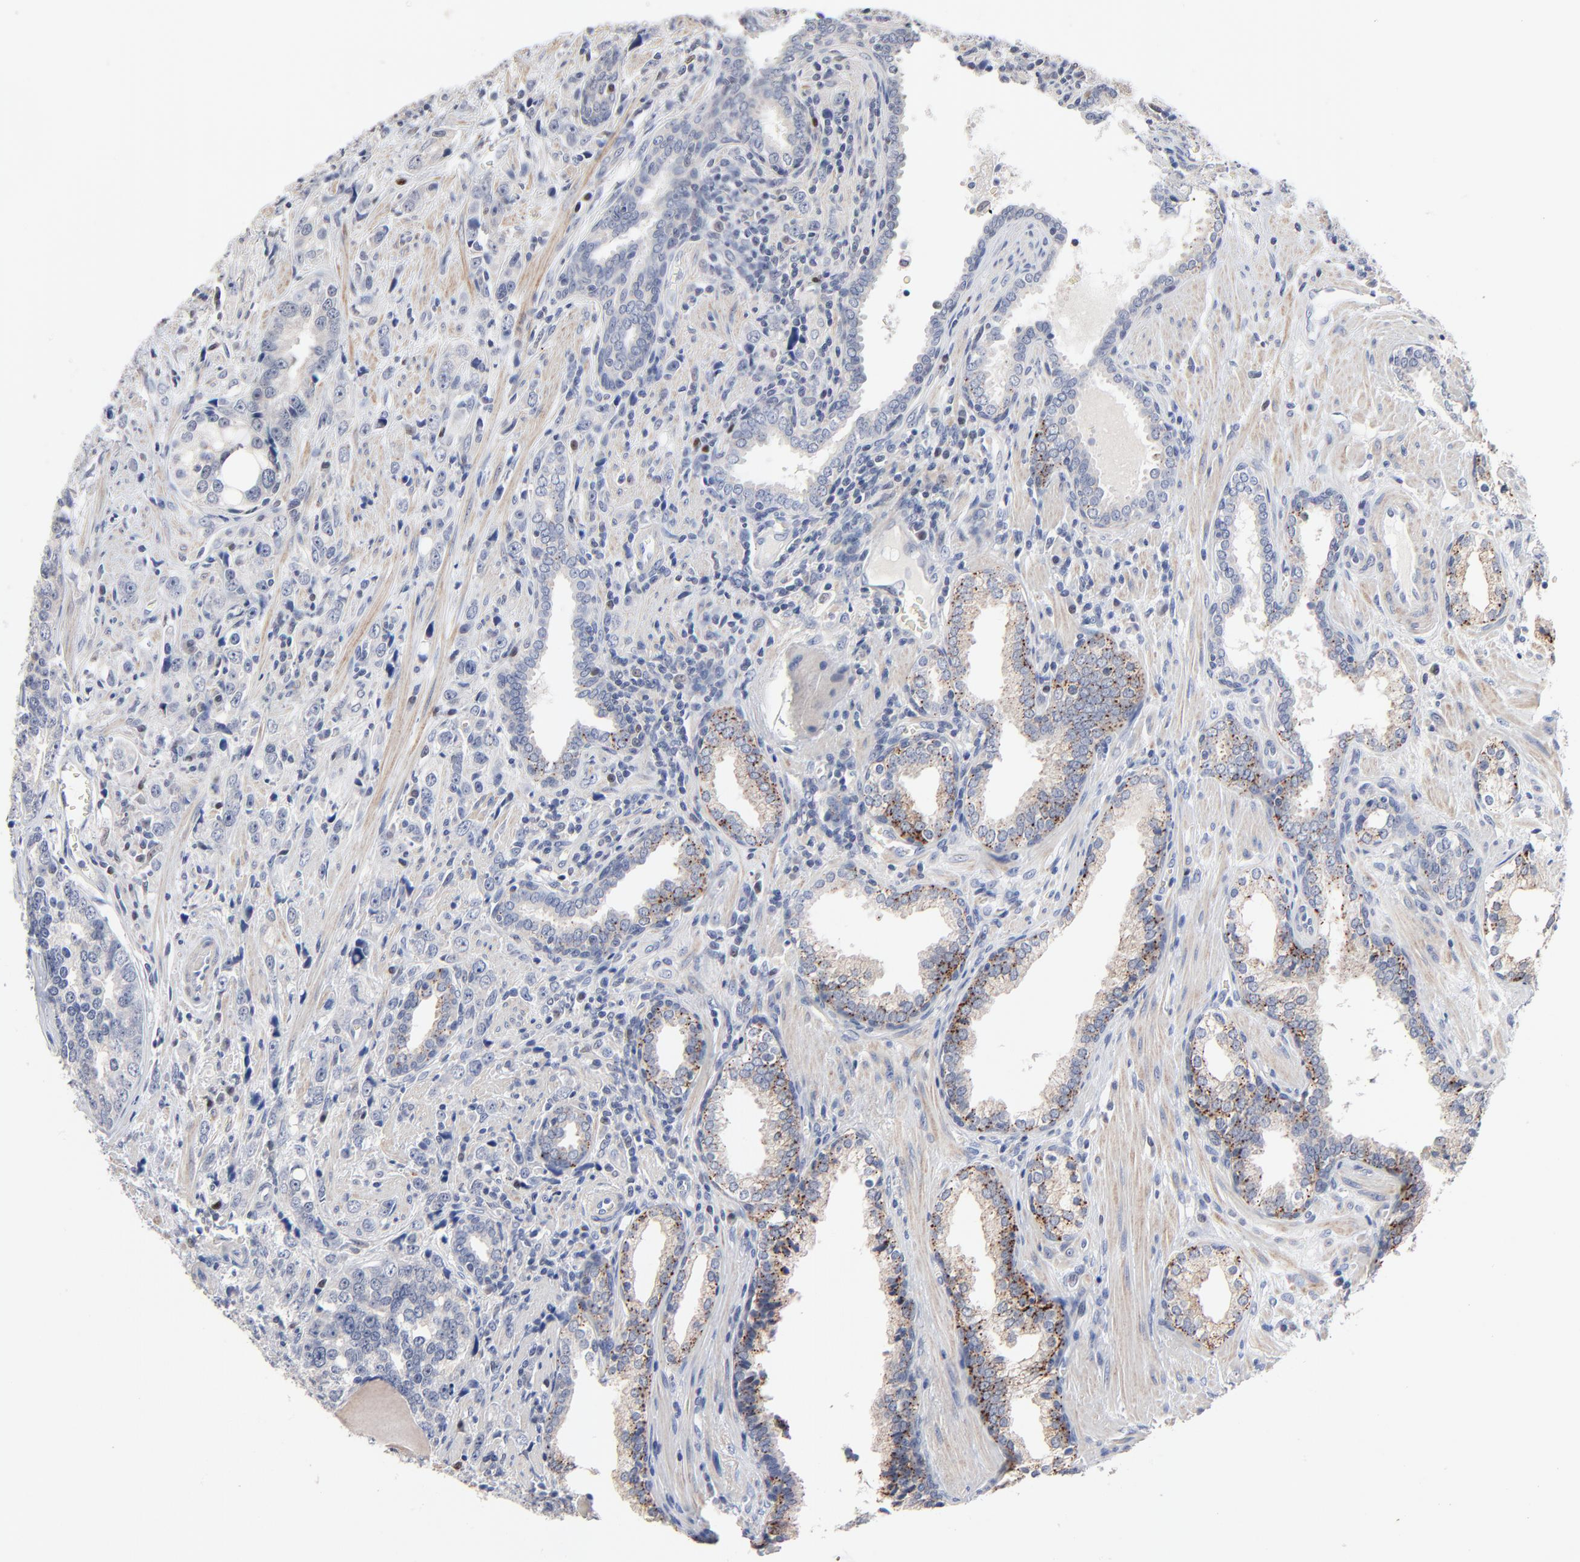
{"staining": {"intensity": "strong", "quantity": "<25%", "location": "cytoplasmic/membranous"}, "tissue": "prostate cancer", "cell_type": "Tumor cells", "image_type": "cancer", "snomed": [{"axis": "morphology", "description": "Adenocarcinoma, High grade"}, {"axis": "topography", "description": "Prostate"}], "caption": "IHC of human high-grade adenocarcinoma (prostate) shows medium levels of strong cytoplasmic/membranous positivity in approximately <25% of tumor cells.", "gene": "AADAC", "patient": {"sex": "male", "age": 71}}